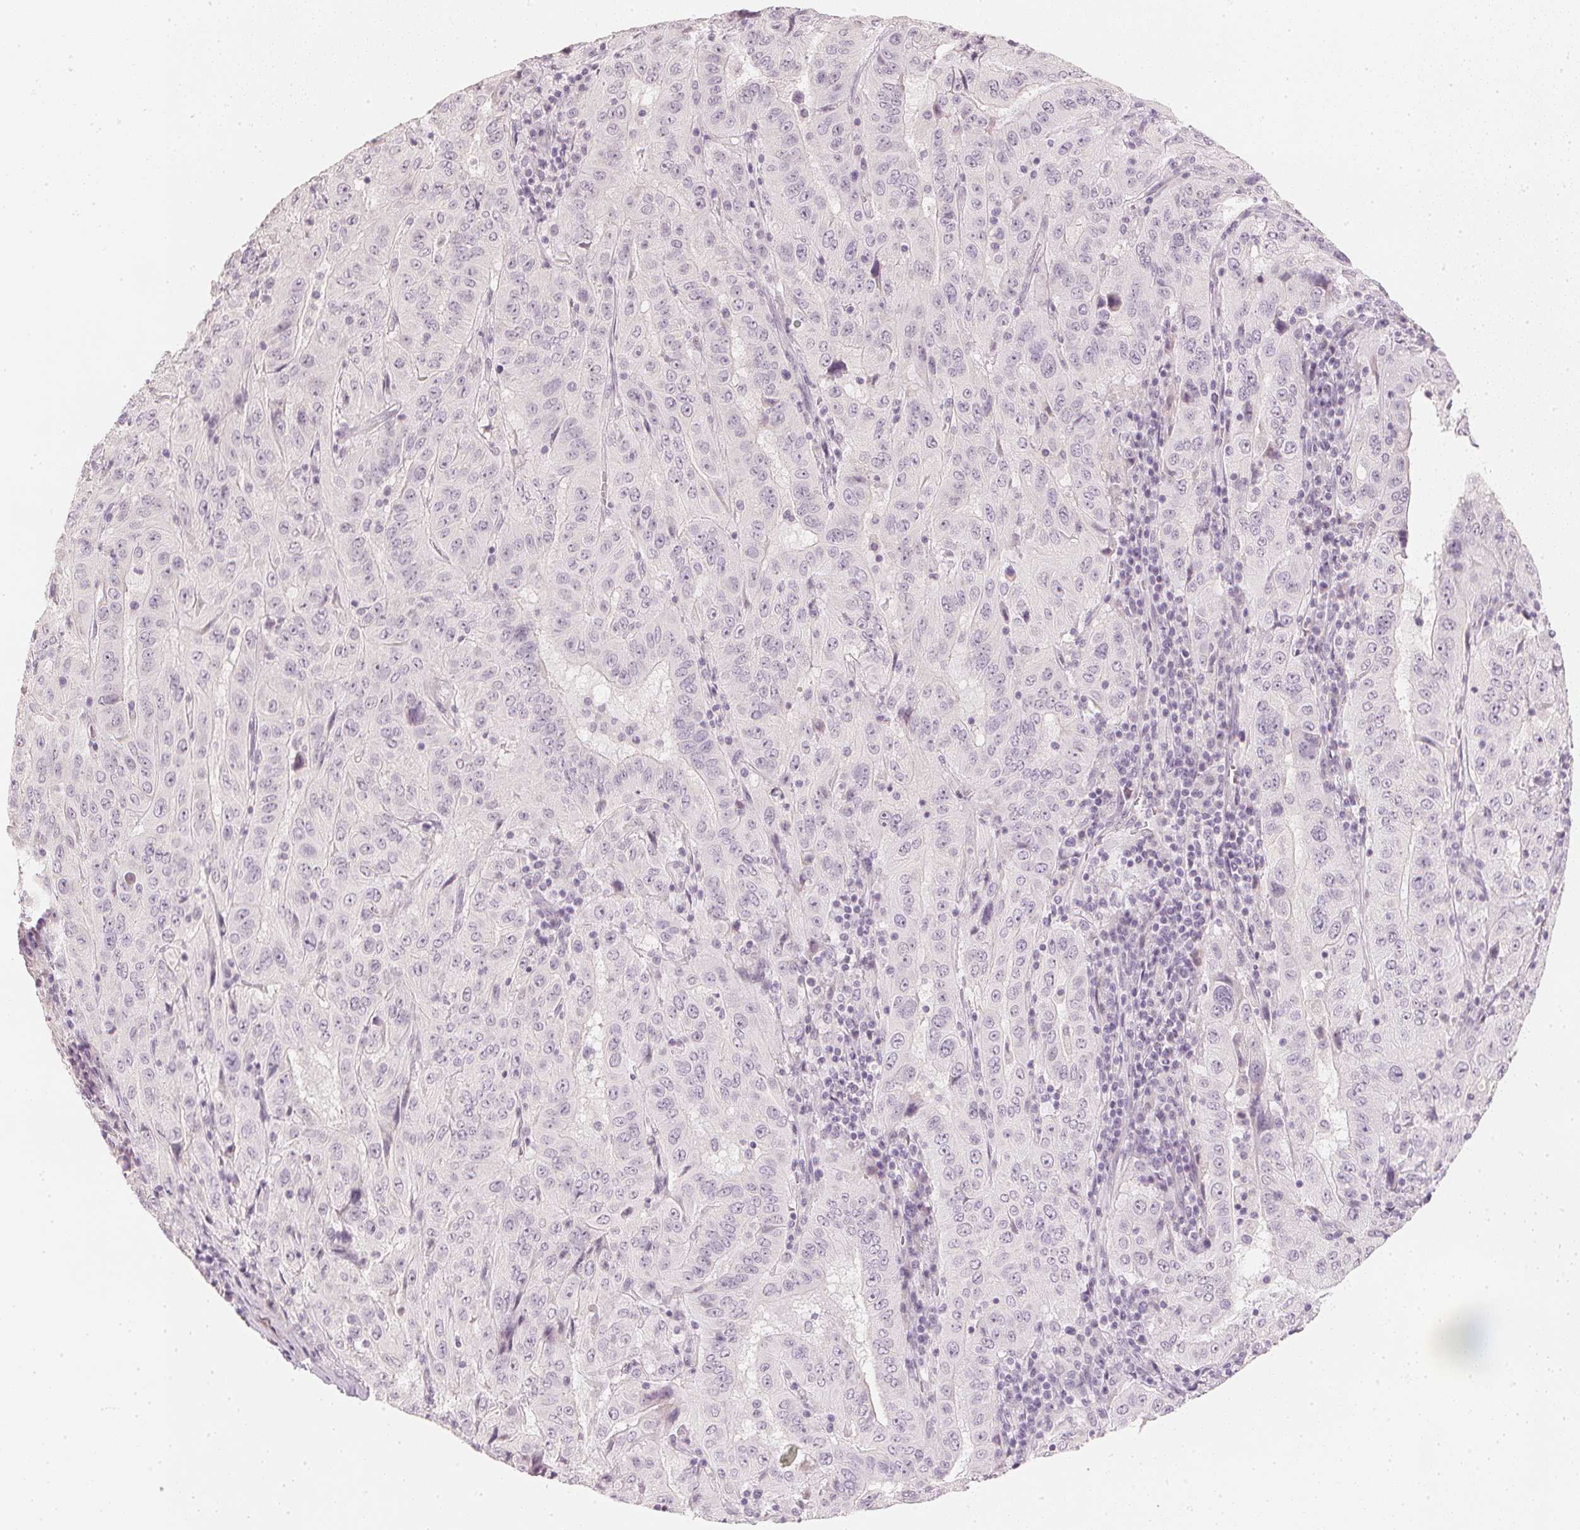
{"staining": {"intensity": "negative", "quantity": "none", "location": "none"}, "tissue": "pancreatic cancer", "cell_type": "Tumor cells", "image_type": "cancer", "snomed": [{"axis": "morphology", "description": "Adenocarcinoma, NOS"}, {"axis": "topography", "description": "Pancreas"}], "caption": "This is an immunohistochemistry (IHC) histopathology image of human adenocarcinoma (pancreatic). There is no staining in tumor cells.", "gene": "CALB1", "patient": {"sex": "male", "age": 63}}